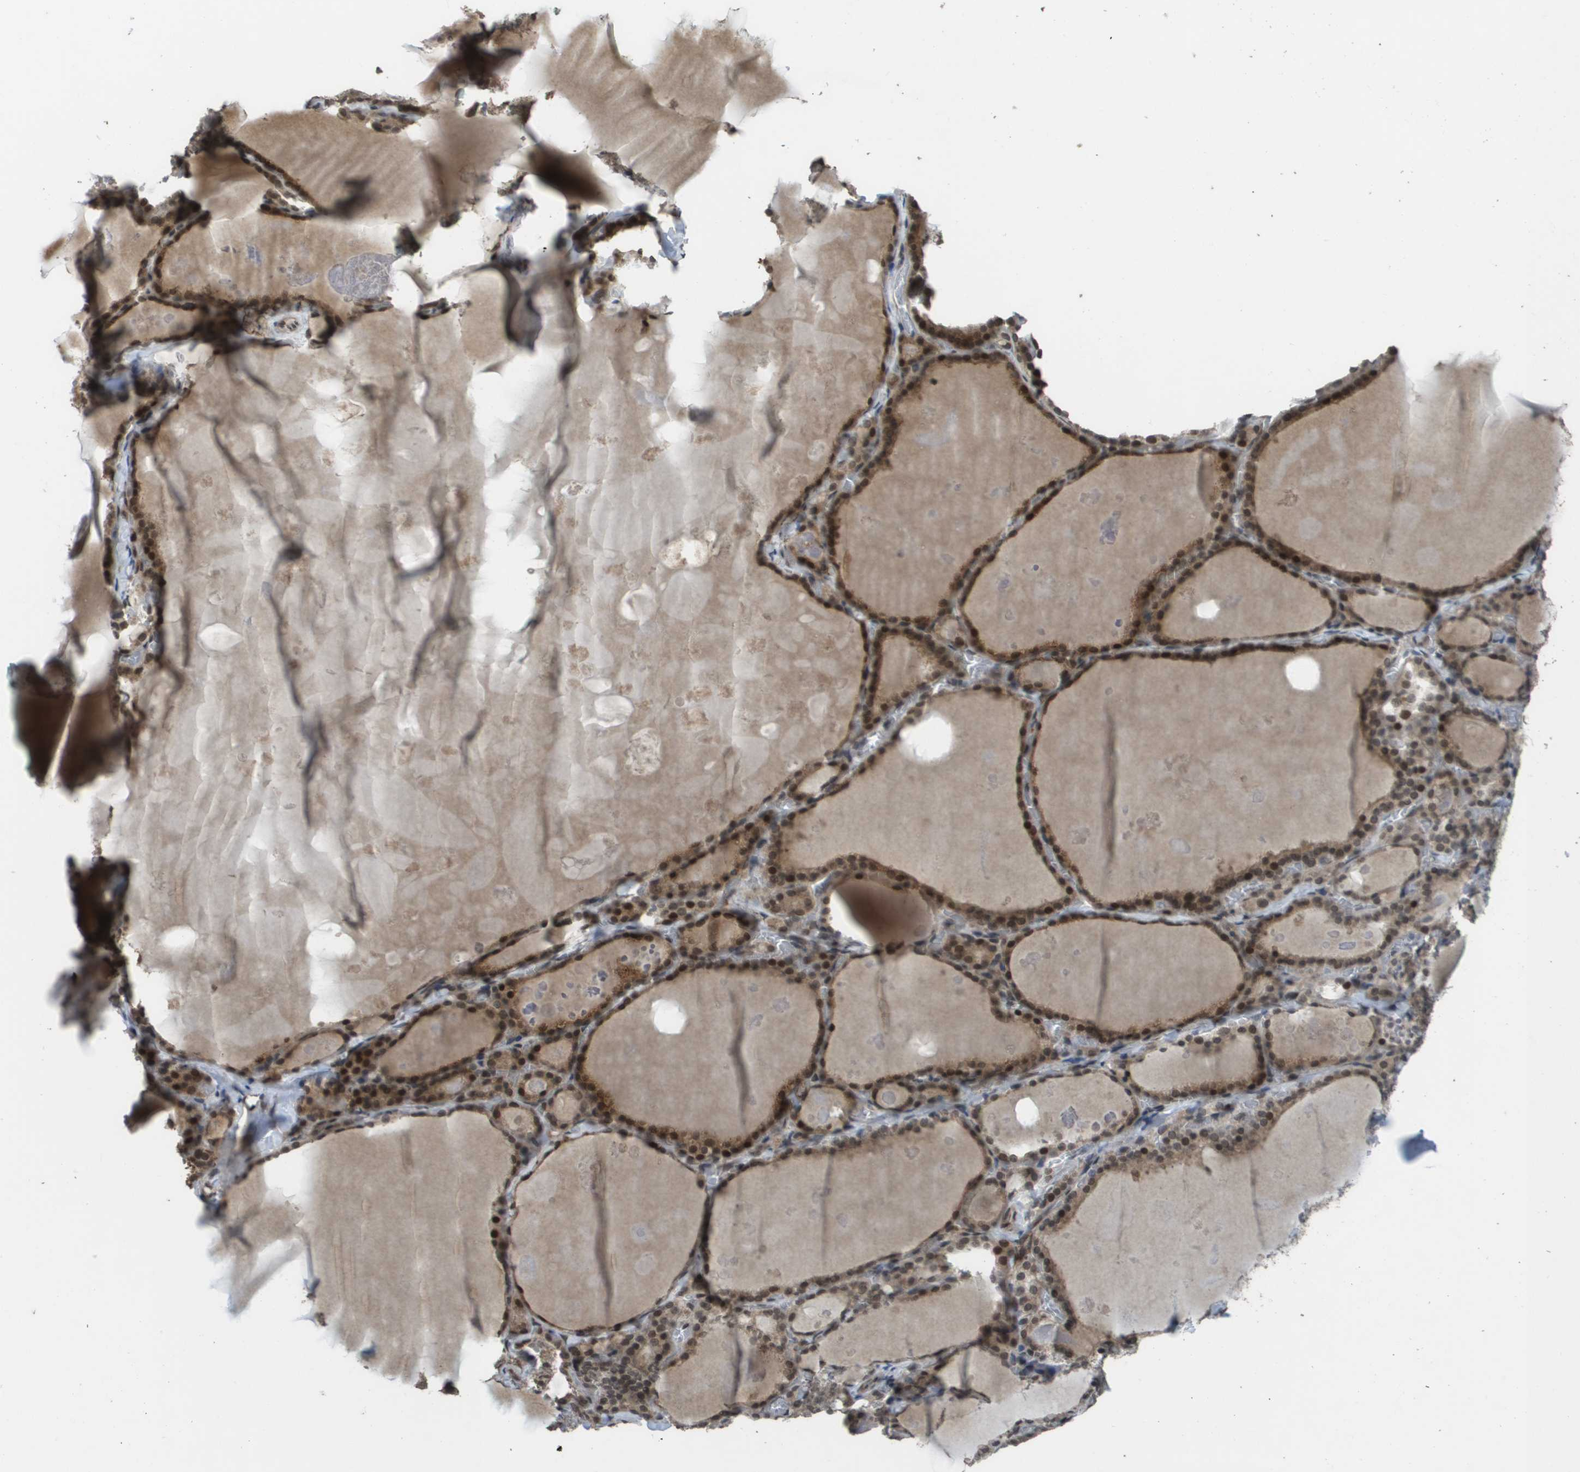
{"staining": {"intensity": "strong", "quantity": ">75%", "location": "cytoplasmic/membranous,nuclear"}, "tissue": "thyroid gland", "cell_type": "Glandular cells", "image_type": "normal", "snomed": [{"axis": "morphology", "description": "Normal tissue, NOS"}, {"axis": "topography", "description": "Thyroid gland"}], "caption": "Immunohistochemistry photomicrograph of benign thyroid gland stained for a protein (brown), which shows high levels of strong cytoplasmic/membranous,nuclear staining in approximately >75% of glandular cells.", "gene": "KAT5", "patient": {"sex": "male", "age": 56}}